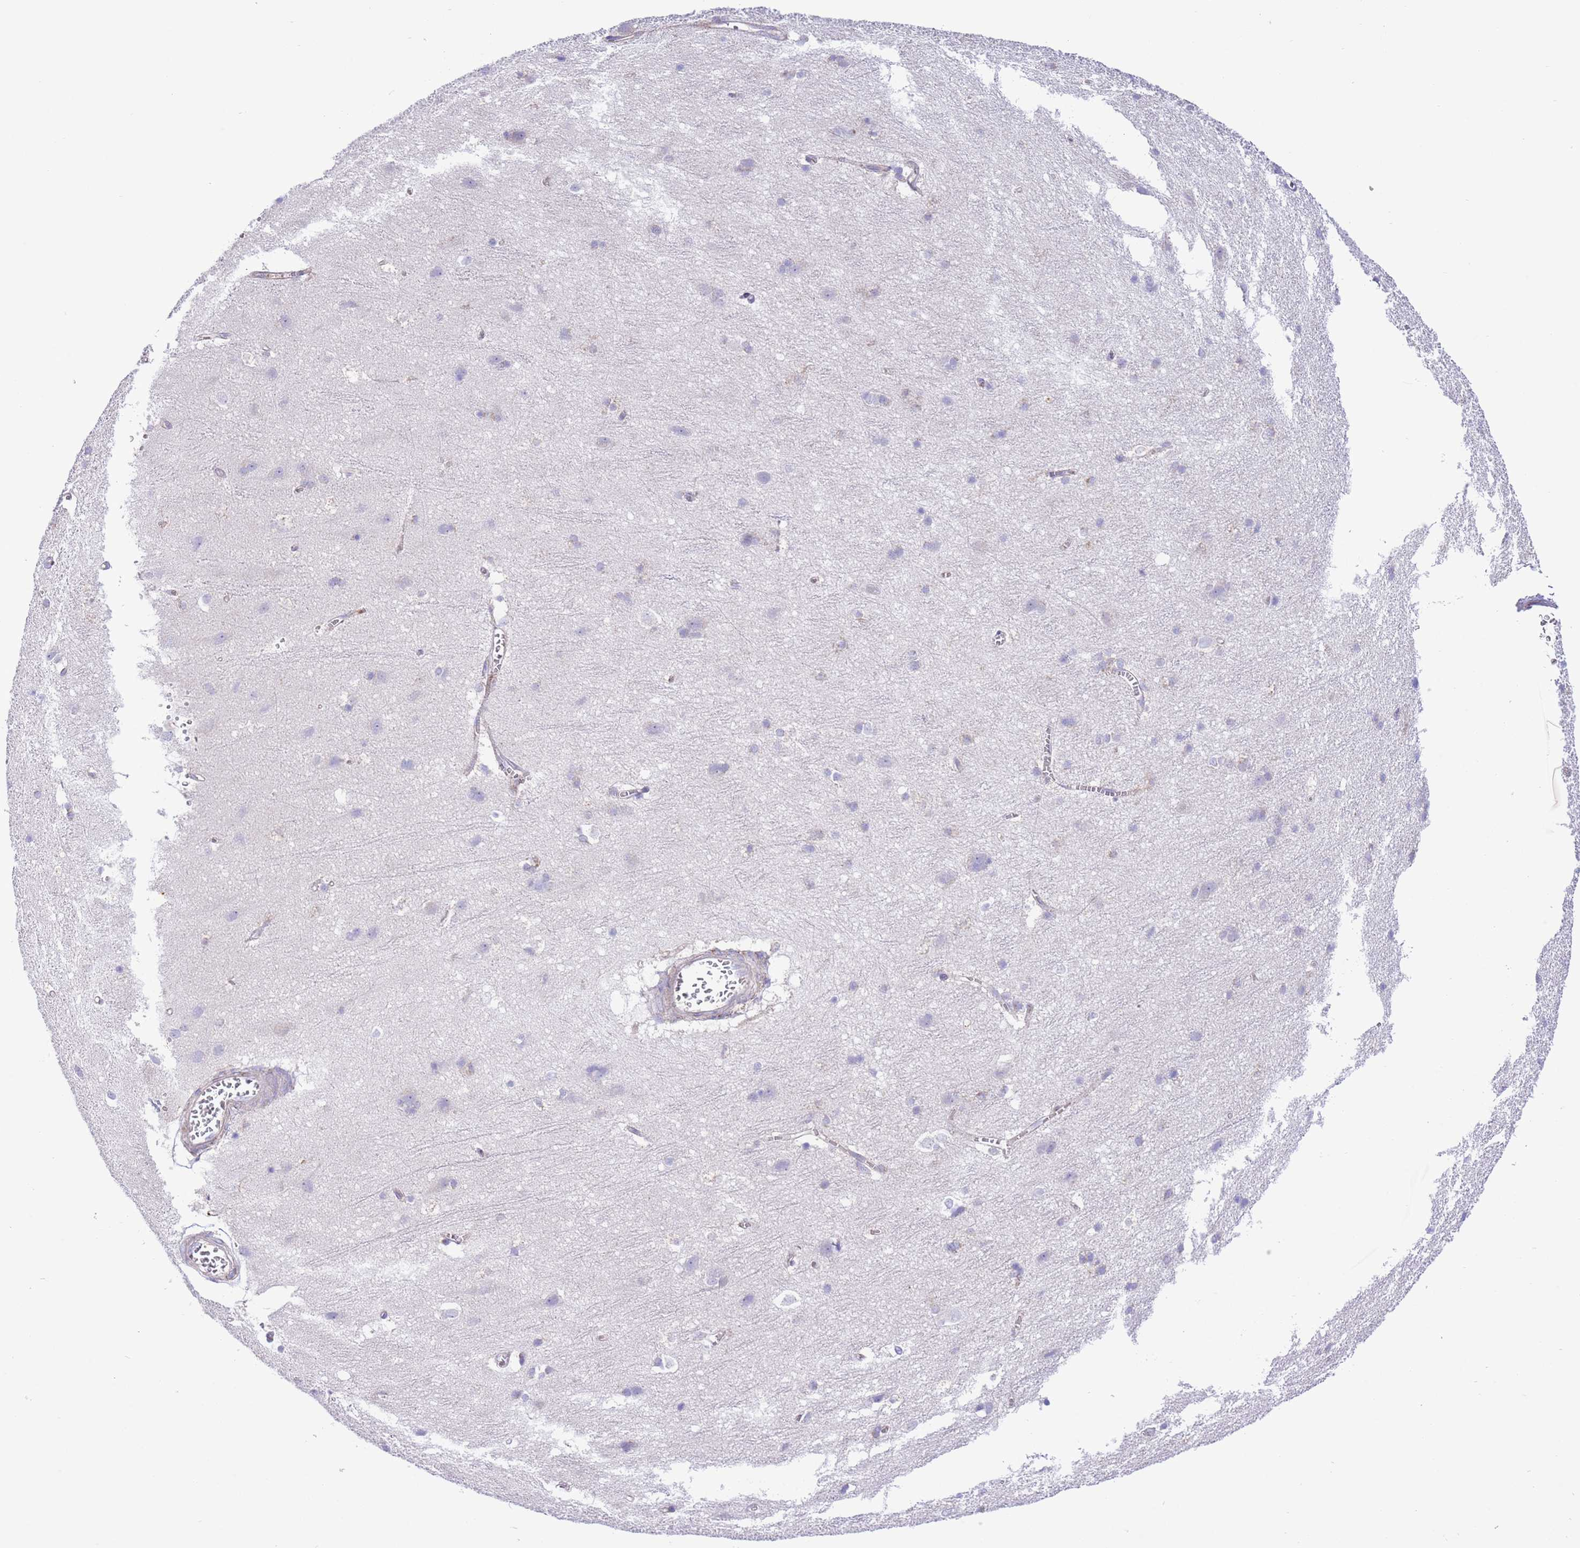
{"staining": {"intensity": "weak", "quantity": "<25%", "location": "cytoplasmic/membranous"}, "tissue": "cerebral cortex", "cell_type": "Endothelial cells", "image_type": "normal", "snomed": [{"axis": "morphology", "description": "Normal tissue, NOS"}, {"axis": "topography", "description": "Cerebral cortex"}], "caption": "IHC micrograph of normal cerebral cortex: human cerebral cortex stained with DAB shows no significant protein expression in endothelial cells.", "gene": "SS18L2", "patient": {"sex": "male", "age": 54}}